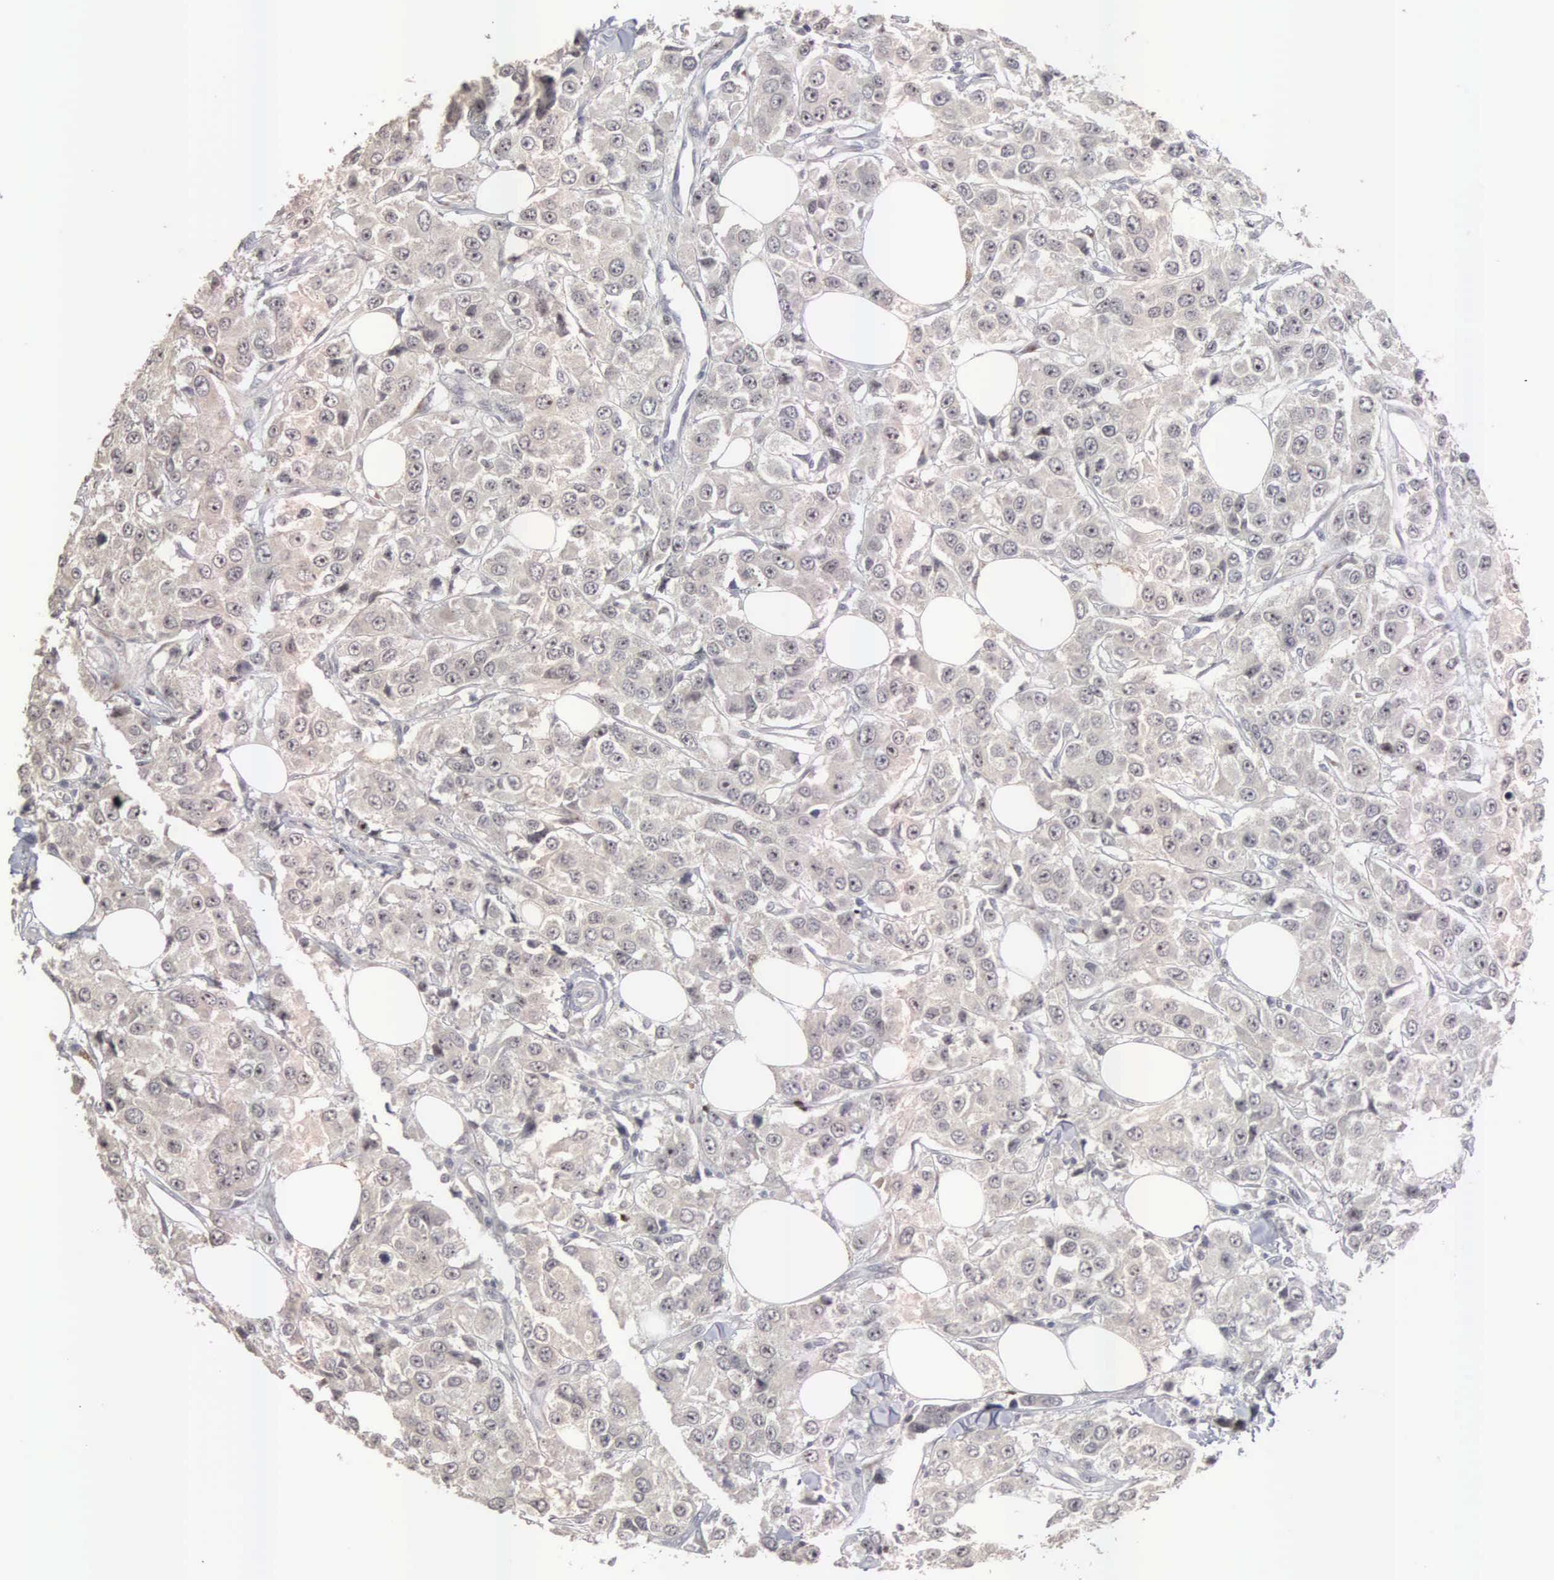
{"staining": {"intensity": "negative", "quantity": "none", "location": "none"}, "tissue": "breast cancer", "cell_type": "Tumor cells", "image_type": "cancer", "snomed": [{"axis": "morphology", "description": "Duct carcinoma"}, {"axis": "topography", "description": "Breast"}], "caption": "High magnification brightfield microscopy of breast infiltrating ductal carcinoma stained with DAB (brown) and counterstained with hematoxylin (blue): tumor cells show no significant staining. (DAB (3,3'-diaminobenzidine) IHC with hematoxylin counter stain).", "gene": "ACOT4", "patient": {"sex": "female", "age": 58}}